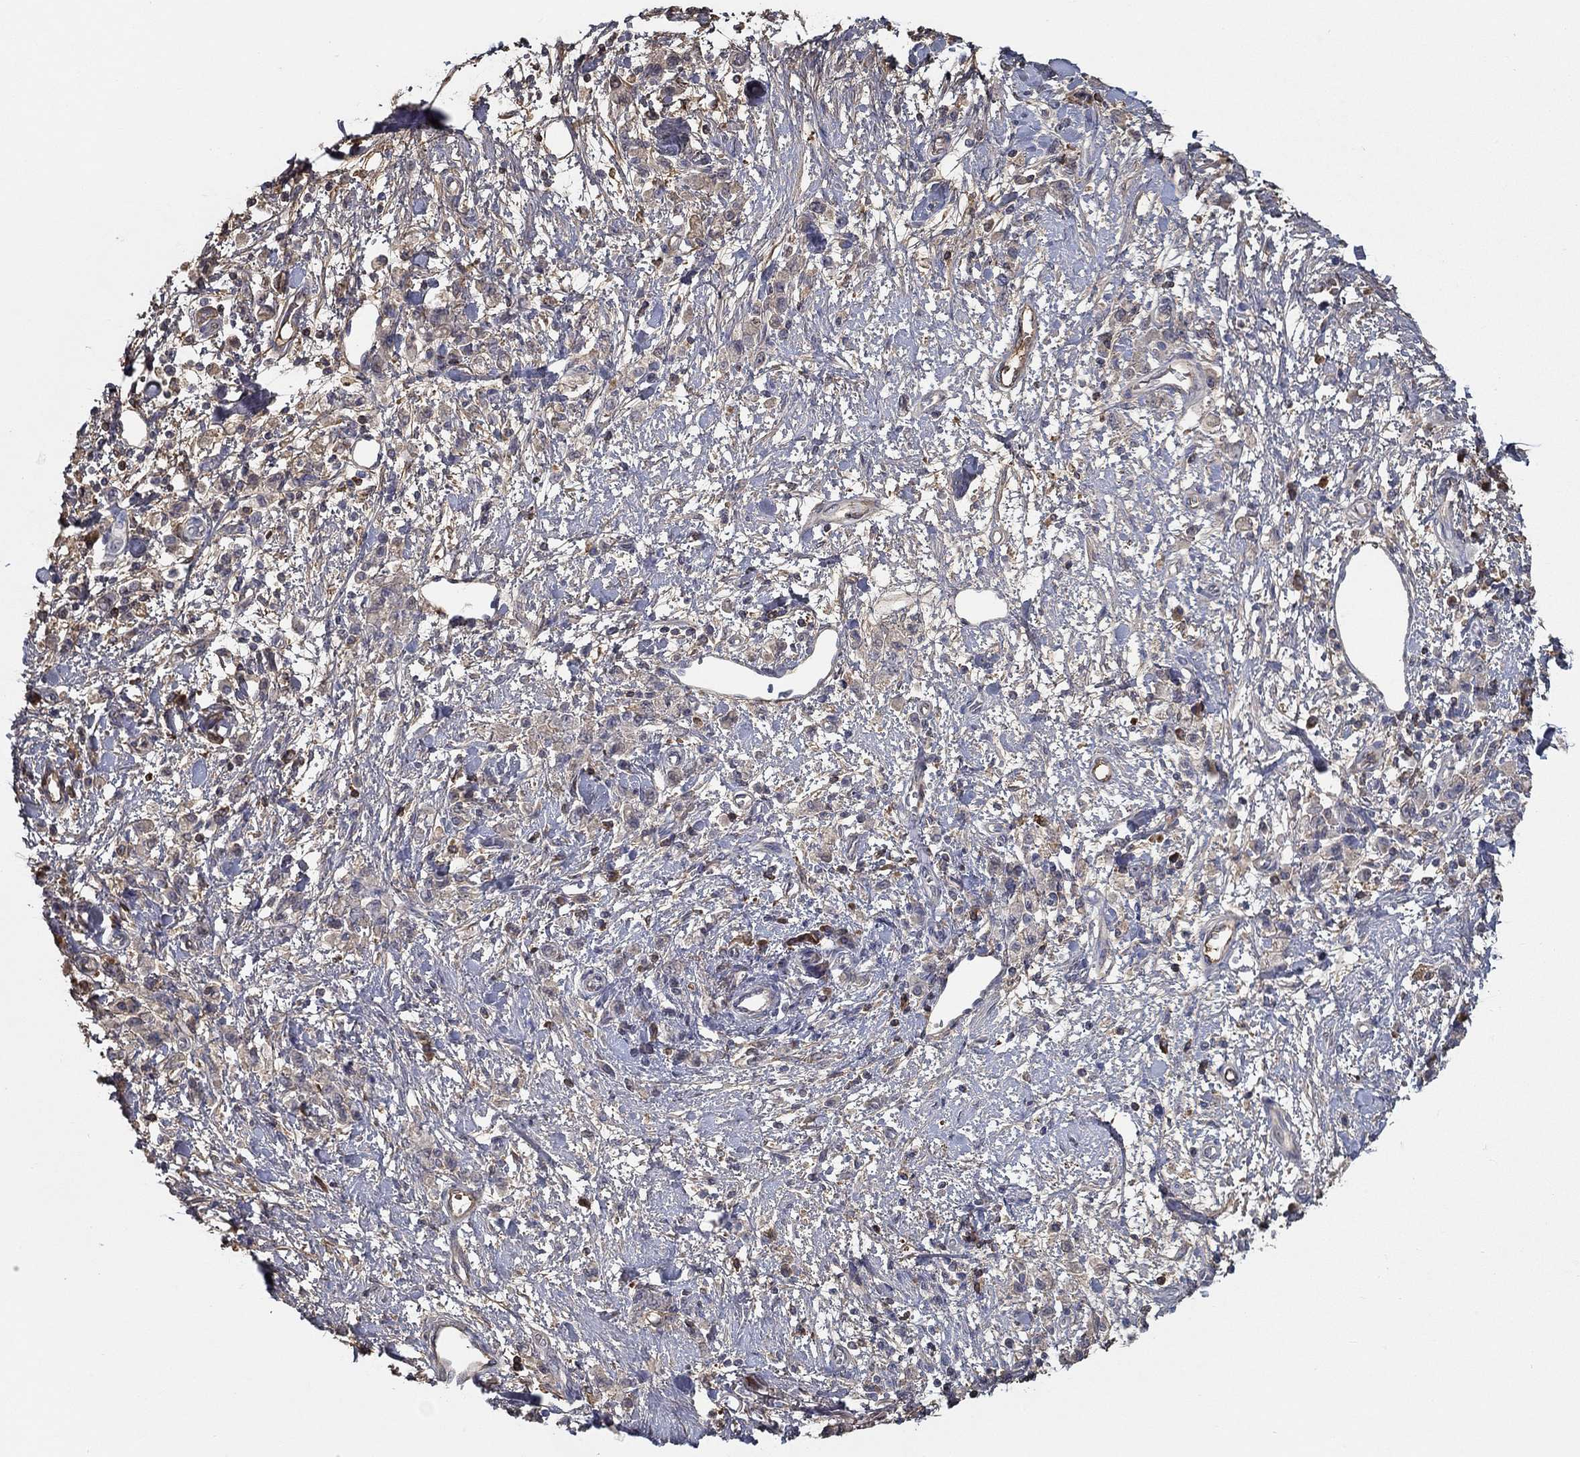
{"staining": {"intensity": "negative", "quantity": "none", "location": "none"}, "tissue": "stomach cancer", "cell_type": "Tumor cells", "image_type": "cancer", "snomed": [{"axis": "morphology", "description": "Adenocarcinoma, NOS"}, {"axis": "topography", "description": "Stomach"}], "caption": "Immunohistochemistry histopathology image of stomach cancer stained for a protein (brown), which displays no positivity in tumor cells. Brightfield microscopy of IHC stained with DAB (3,3'-diaminobenzidine) (brown) and hematoxylin (blue), captured at high magnification.", "gene": "IL10", "patient": {"sex": "male", "age": 77}}